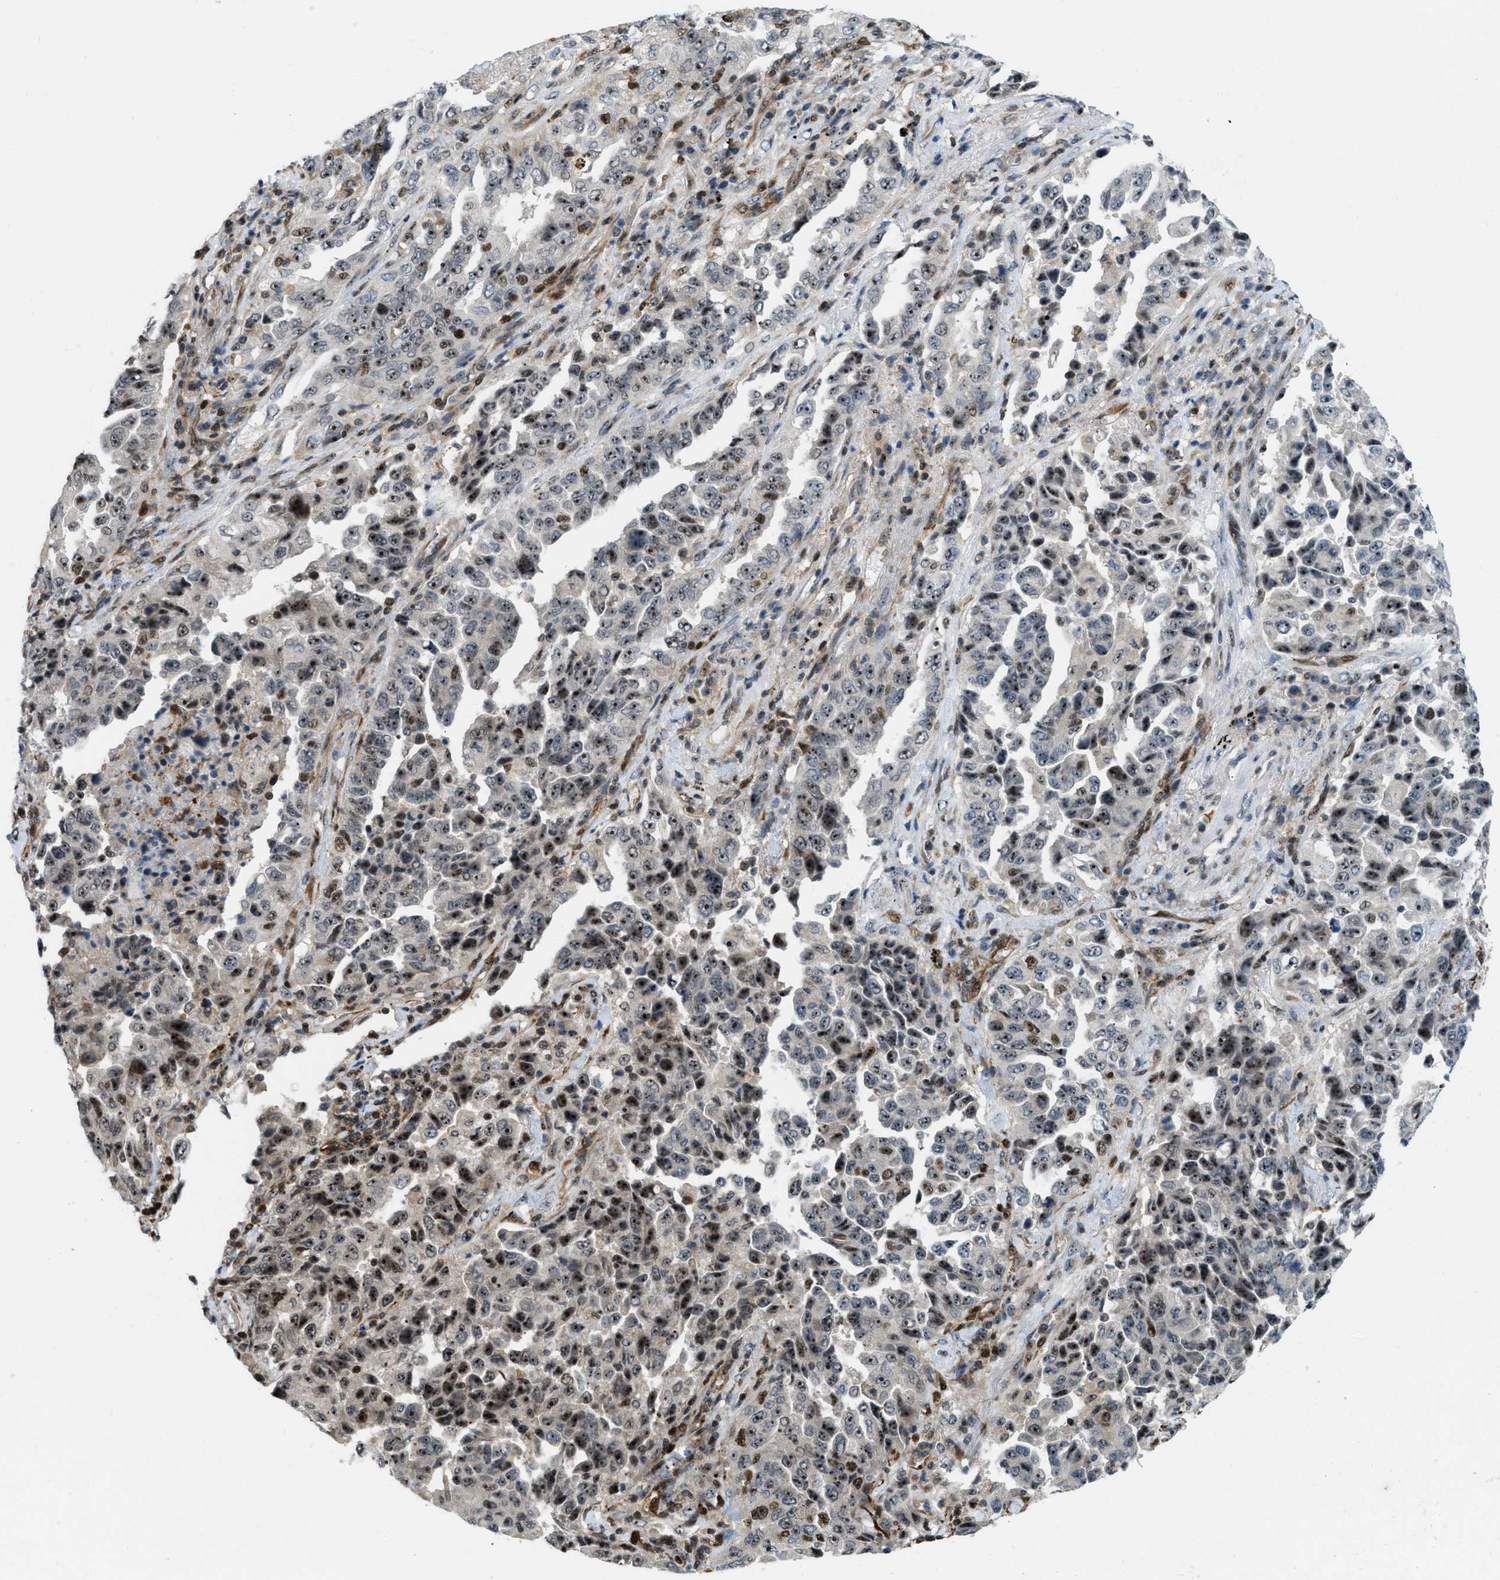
{"staining": {"intensity": "moderate", "quantity": ">75%", "location": "nuclear"}, "tissue": "lung cancer", "cell_type": "Tumor cells", "image_type": "cancer", "snomed": [{"axis": "morphology", "description": "Adenocarcinoma, NOS"}, {"axis": "topography", "description": "Lung"}], "caption": "Lung cancer (adenocarcinoma) stained with DAB (3,3'-diaminobenzidine) immunohistochemistry (IHC) shows medium levels of moderate nuclear positivity in approximately >75% of tumor cells.", "gene": "E2F1", "patient": {"sex": "female", "age": 51}}